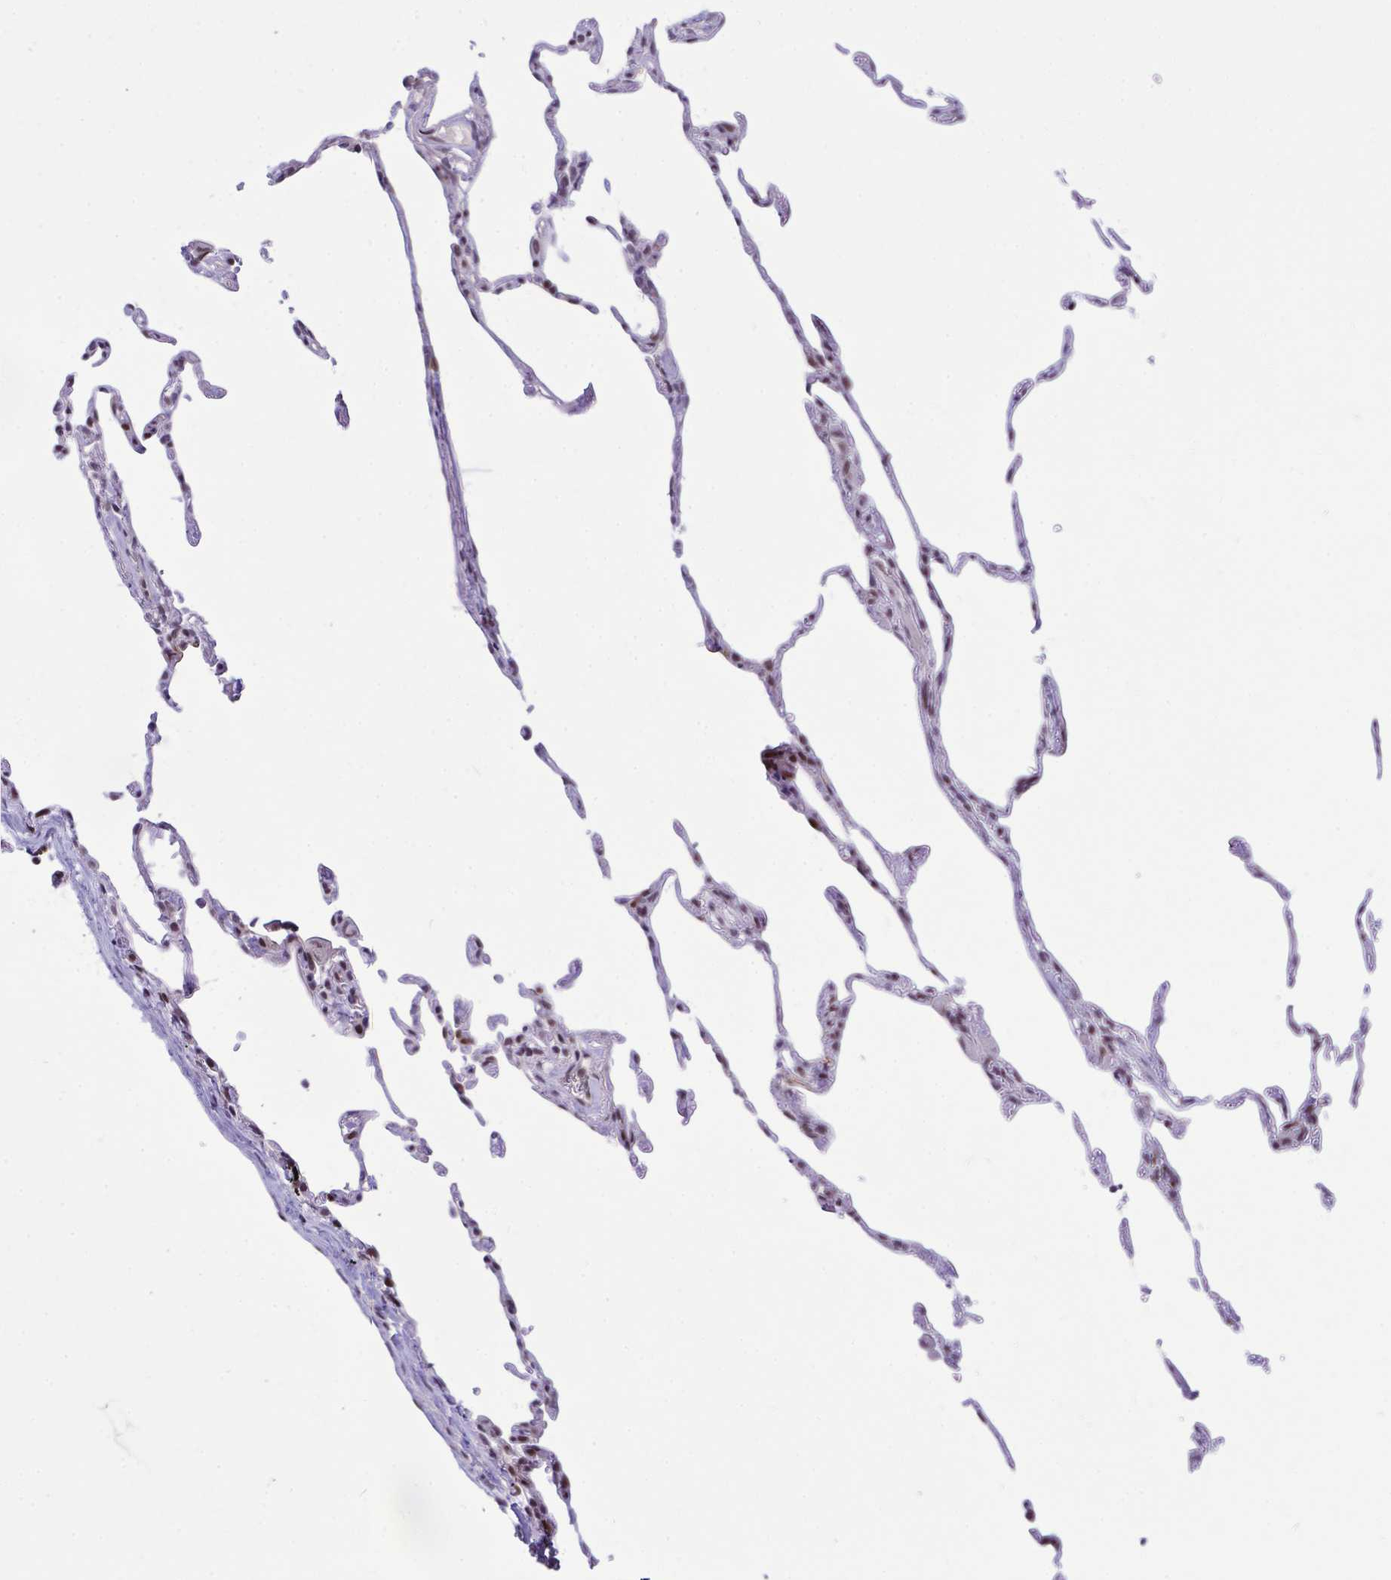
{"staining": {"intensity": "negative", "quantity": "none", "location": "none"}, "tissue": "lung", "cell_type": "Alveolar cells", "image_type": "normal", "snomed": [{"axis": "morphology", "description": "Normal tissue, NOS"}, {"axis": "topography", "description": "Lung"}], "caption": "IHC histopathology image of unremarkable human lung stained for a protein (brown), which demonstrates no staining in alveolar cells. (Brightfield microscopy of DAB (3,3'-diaminobenzidine) IHC at high magnification).", "gene": "ZFHX3", "patient": {"sex": "female", "age": 57}}